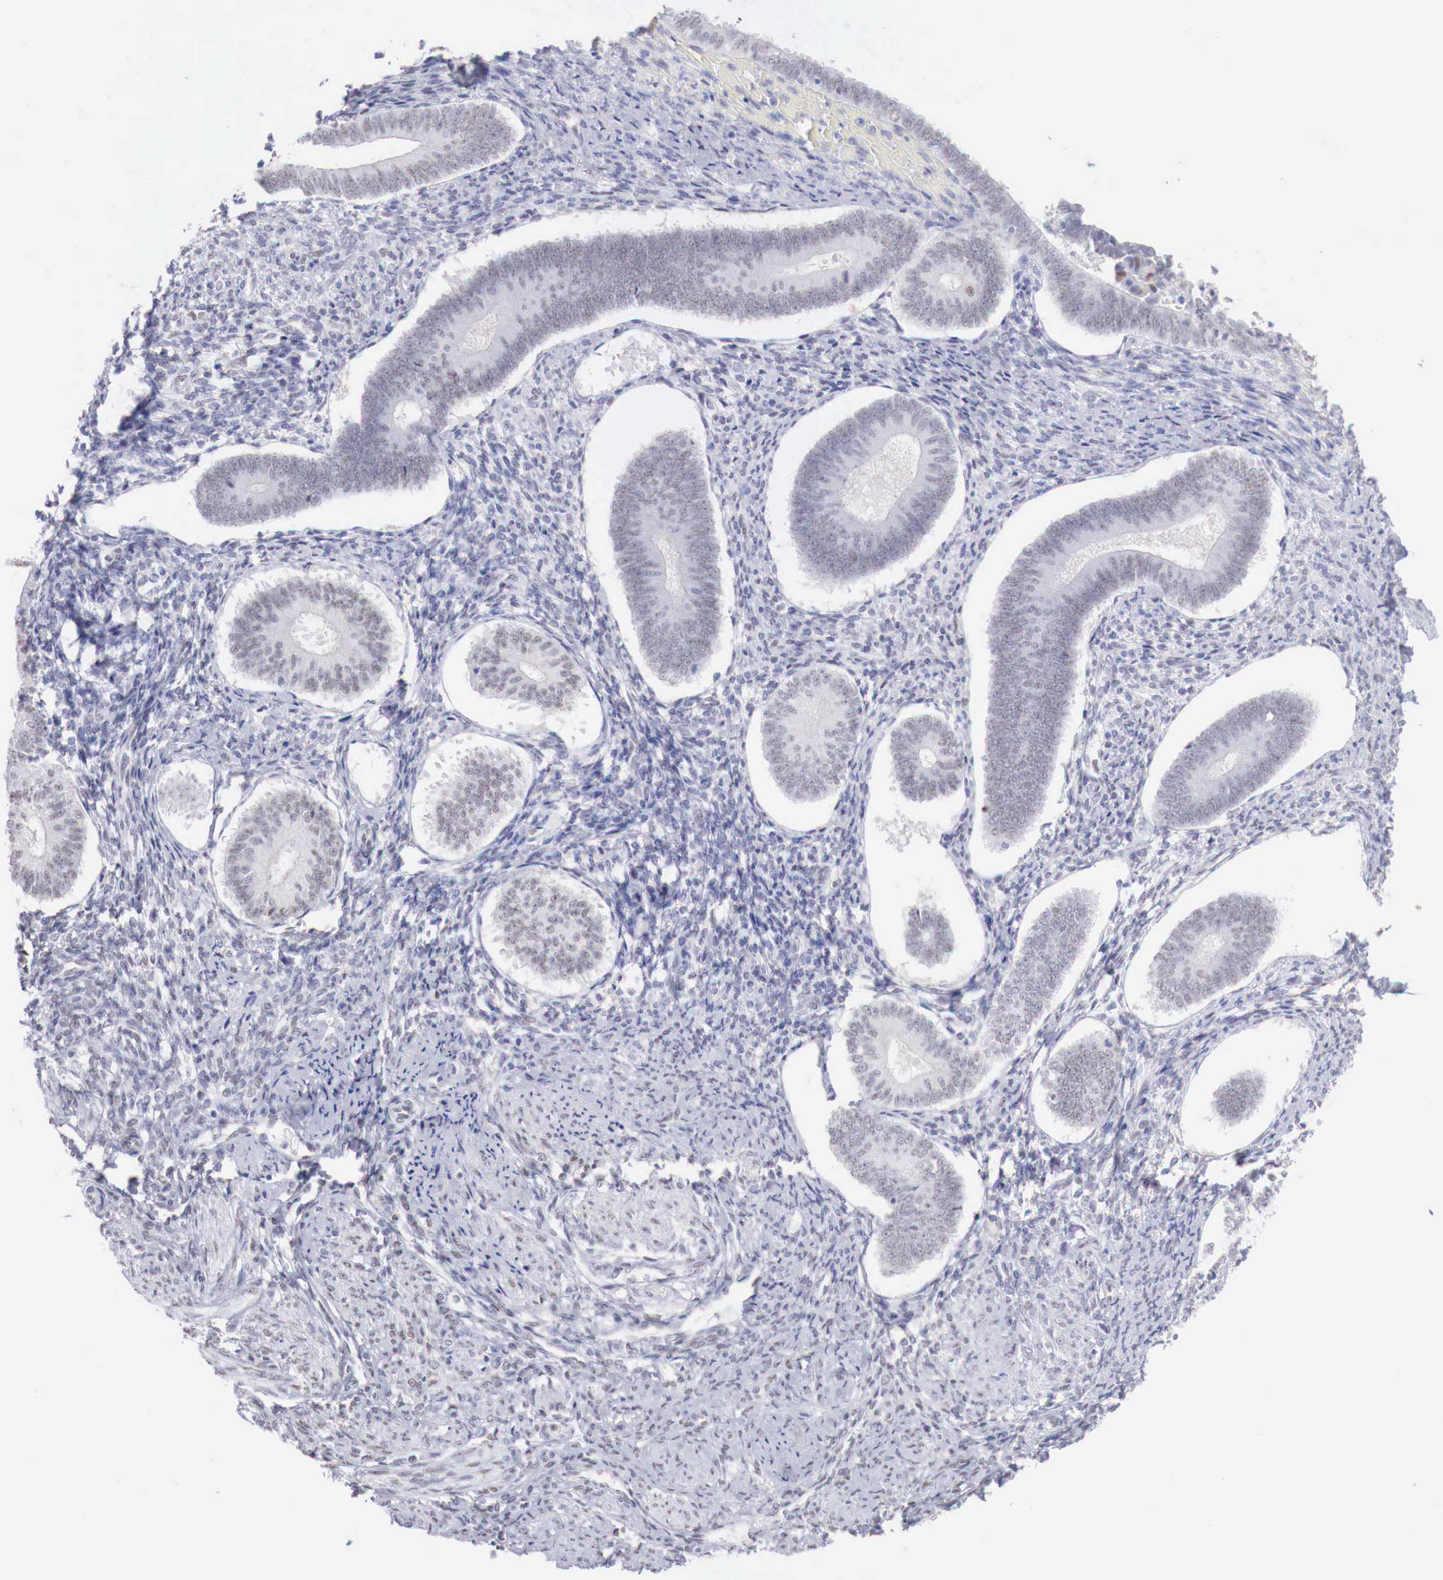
{"staining": {"intensity": "weak", "quantity": "25%-75%", "location": "nuclear"}, "tissue": "endometrium", "cell_type": "Cells in endometrial stroma", "image_type": "normal", "snomed": [{"axis": "morphology", "description": "Normal tissue, NOS"}, {"axis": "topography", "description": "Endometrium"}], "caption": "Protein expression analysis of unremarkable human endometrium reveals weak nuclear expression in approximately 25%-75% of cells in endometrial stroma. The staining is performed using DAB (3,3'-diaminobenzidine) brown chromogen to label protein expression. The nuclei are counter-stained blue using hematoxylin.", "gene": "FOXP2", "patient": {"sex": "female", "age": 82}}